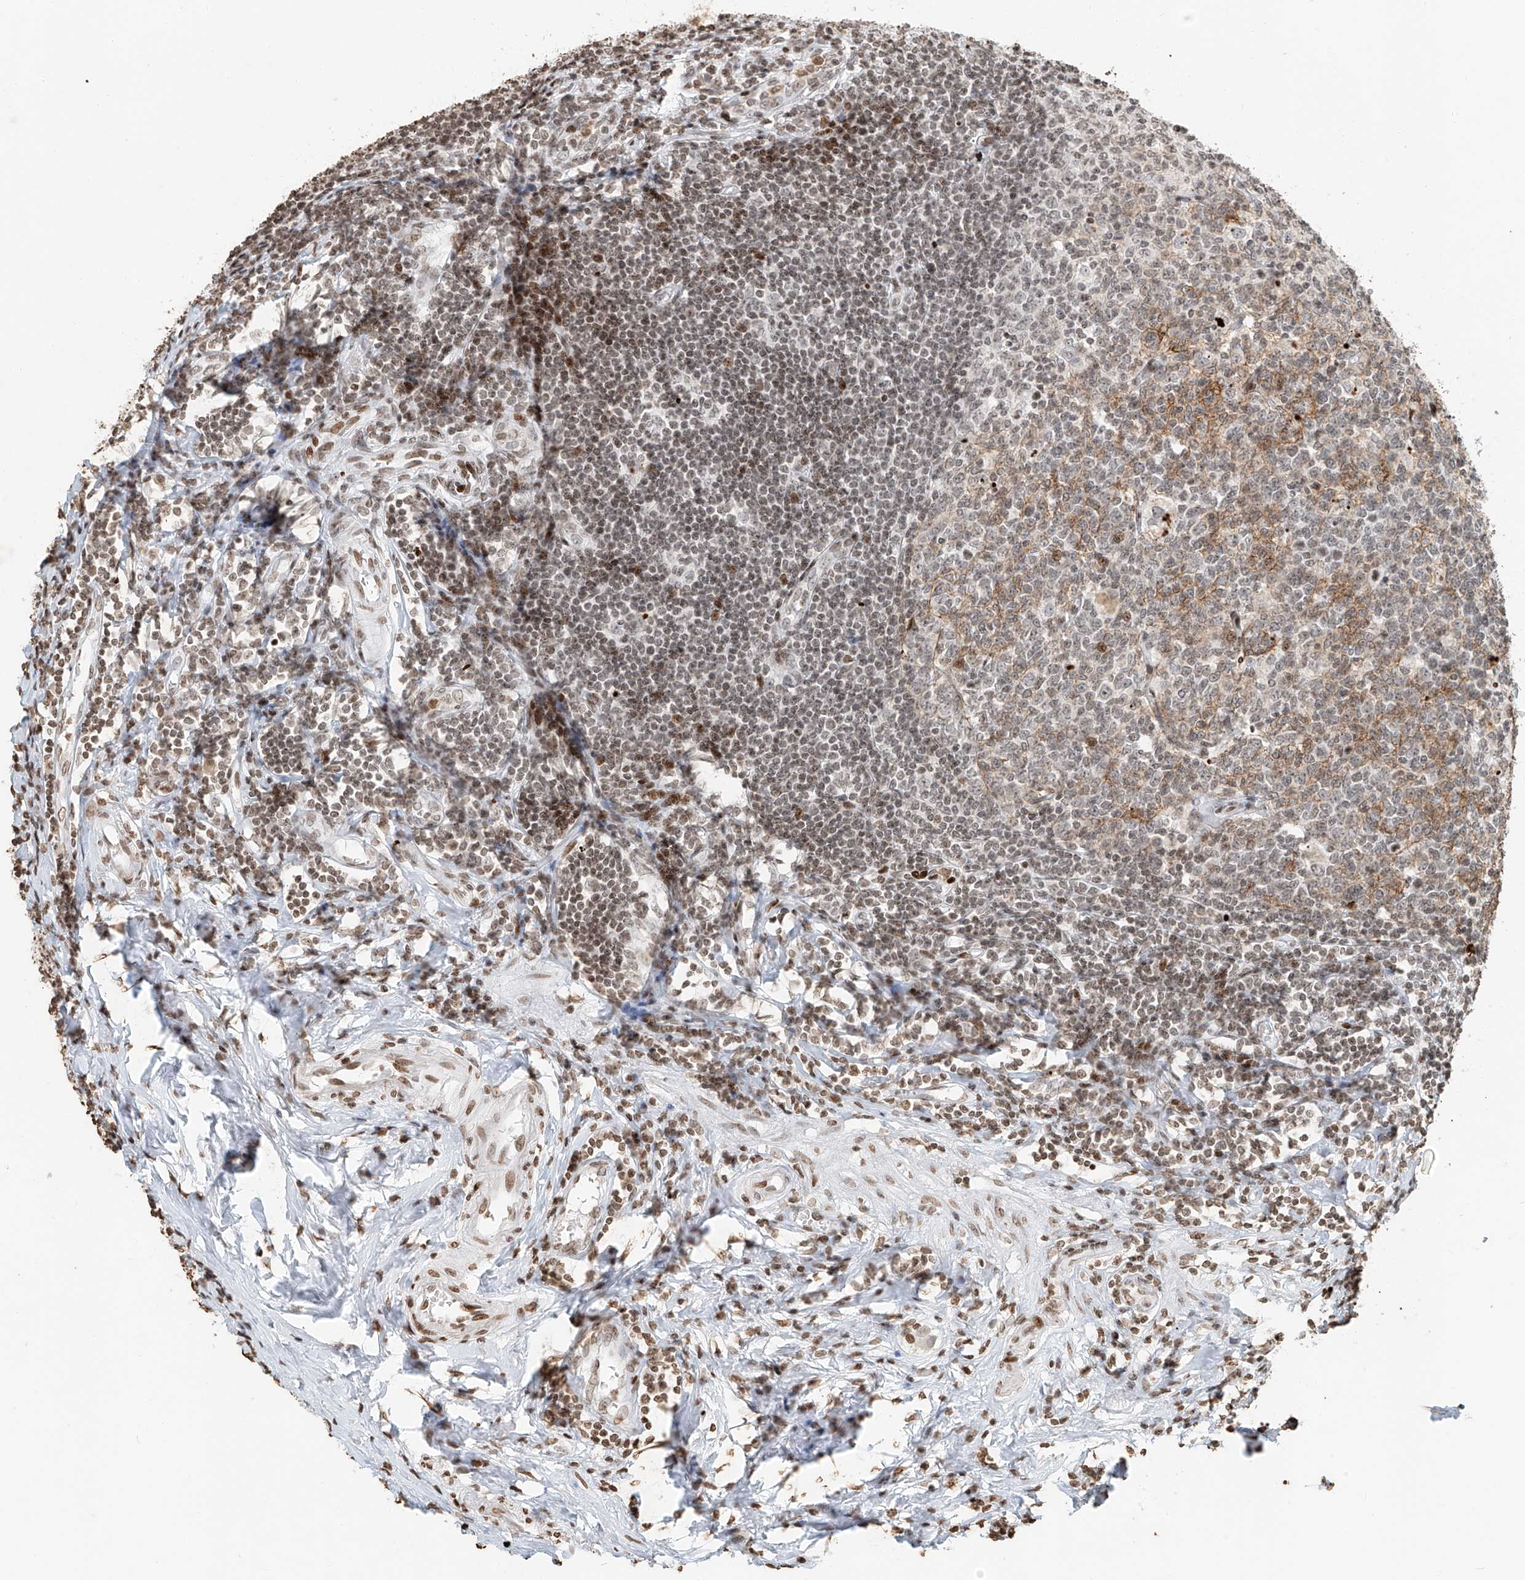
{"staining": {"intensity": "moderate", "quantity": "<25%", "location": "cytoplasmic/membranous,nuclear"}, "tissue": "appendix", "cell_type": "Glandular cells", "image_type": "normal", "snomed": [{"axis": "morphology", "description": "Normal tissue, NOS"}, {"axis": "topography", "description": "Appendix"}], "caption": "A micrograph of human appendix stained for a protein shows moderate cytoplasmic/membranous,nuclear brown staining in glandular cells. (Brightfield microscopy of DAB IHC at high magnification).", "gene": "C17orf58", "patient": {"sex": "female", "age": 54}}